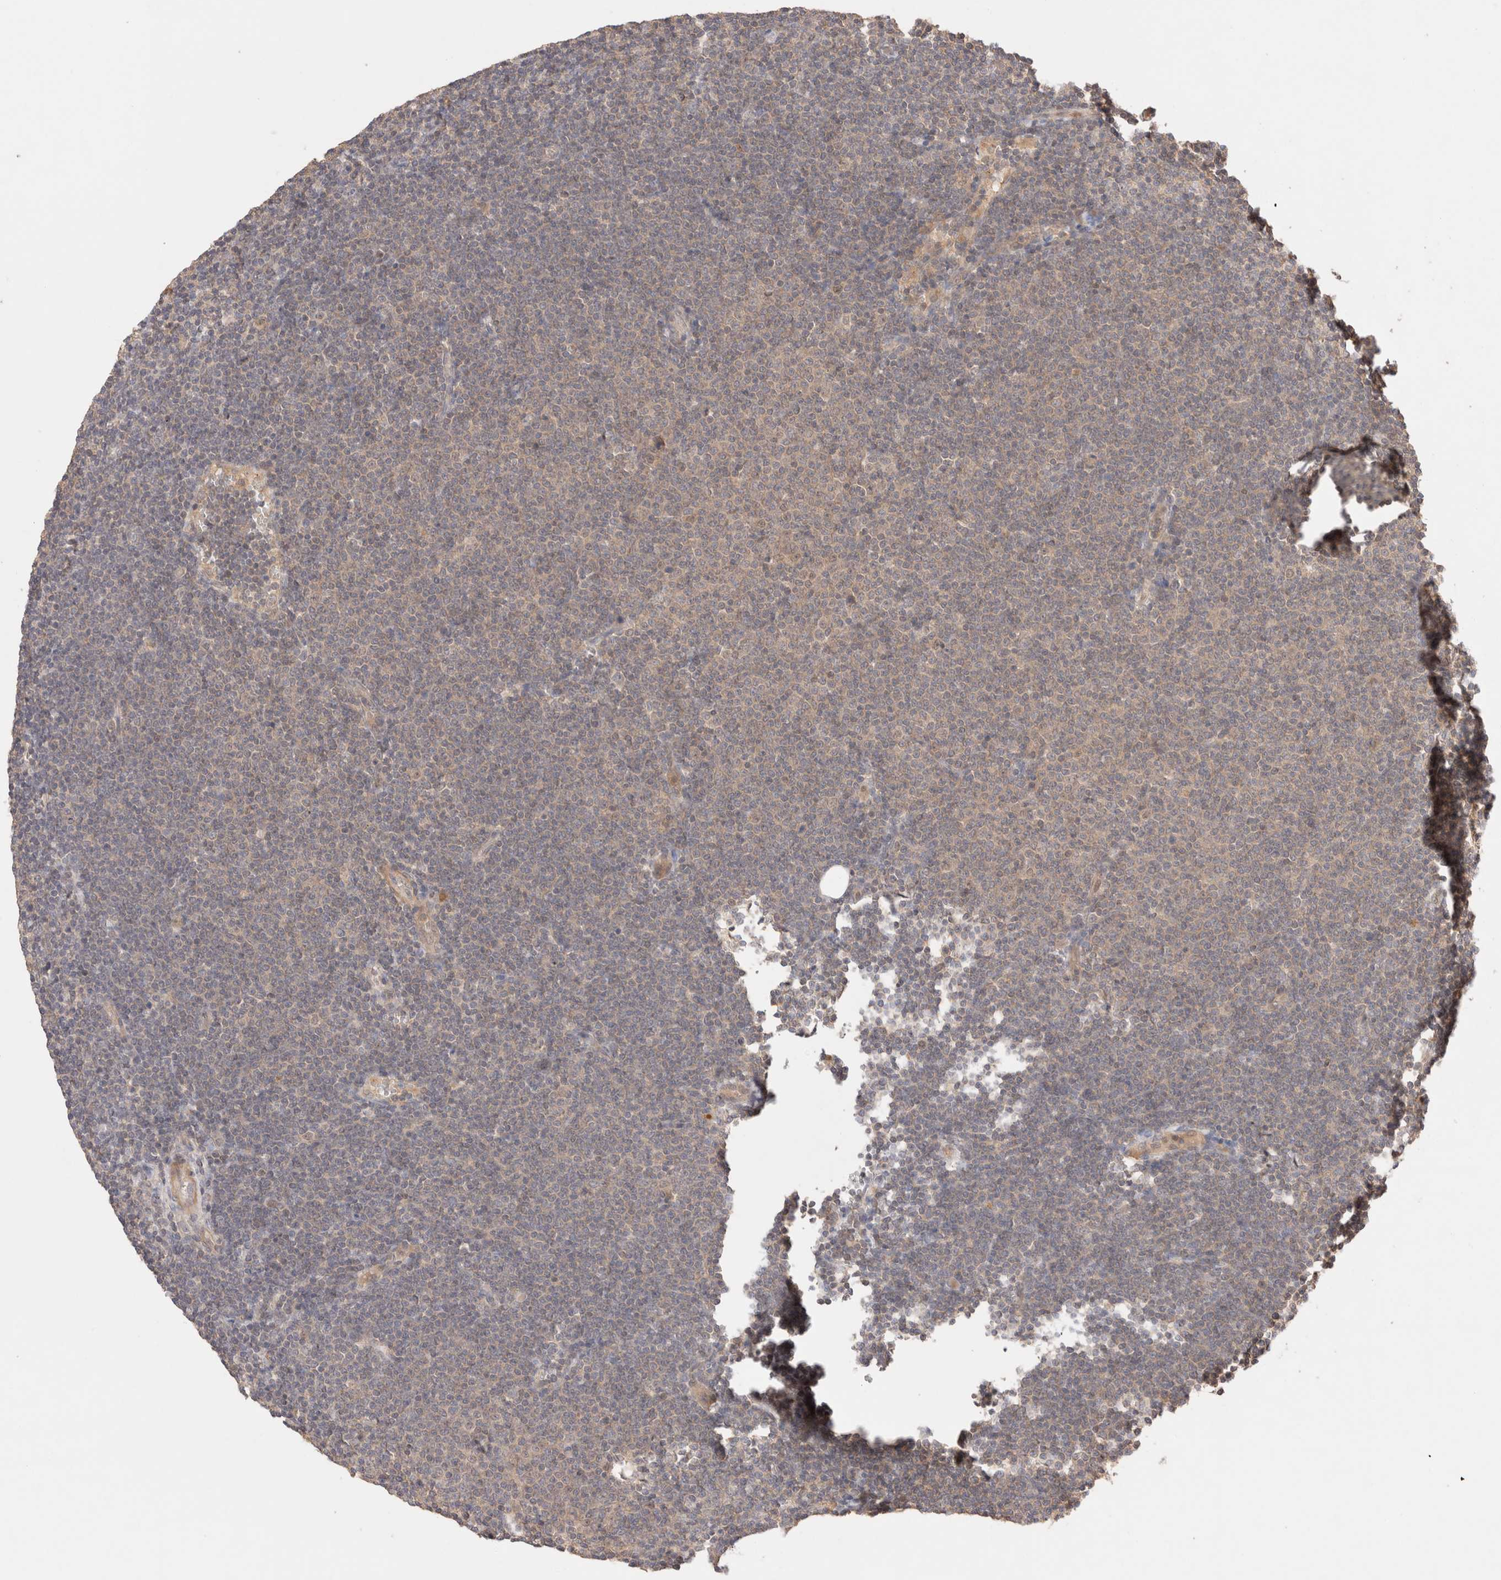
{"staining": {"intensity": "weak", "quantity": "<25%", "location": "cytoplasmic/membranous"}, "tissue": "lymphoma", "cell_type": "Tumor cells", "image_type": "cancer", "snomed": [{"axis": "morphology", "description": "Malignant lymphoma, non-Hodgkin's type, Low grade"}, {"axis": "topography", "description": "Lymph node"}], "caption": "Immunohistochemistry of human malignant lymphoma, non-Hodgkin's type (low-grade) shows no expression in tumor cells.", "gene": "CARNMT1", "patient": {"sex": "female", "age": 53}}